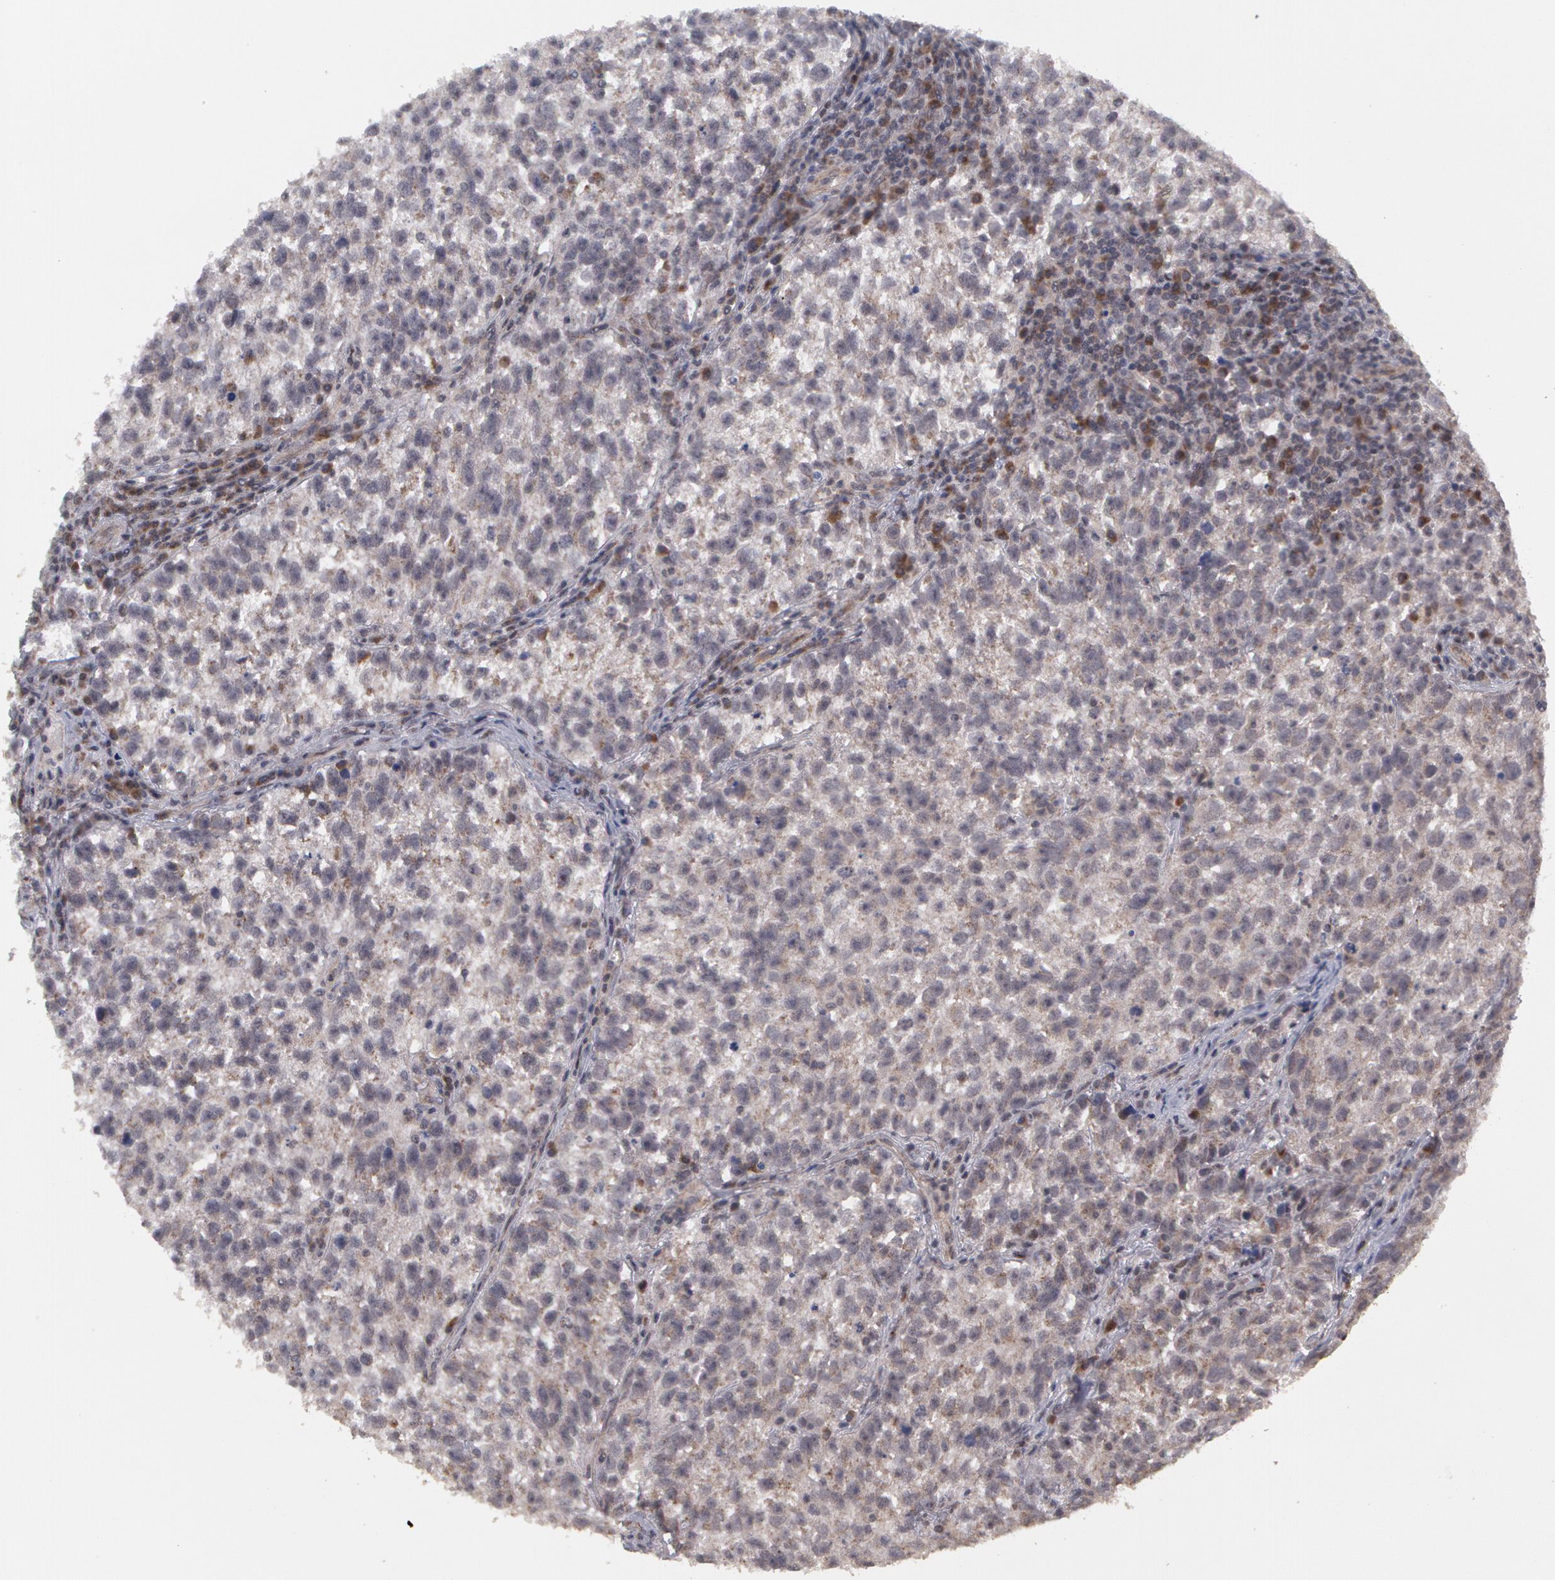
{"staining": {"intensity": "negative", "quantity": "none", "location": "none"}, "tissue": "testis cancer", "cell_type": "Tumor cells", "image_type": "cancer", "snomed": [{"axis": "morphology", "description": "Seminoma, NOS"}, {"axis": "topography", "description": "Testis"}], "caption": "Immunohistochemistry micrograph of human testis cancer stained for a protein (brown), which demonstrates no staining in tumor cells.", "gene": "STX5", "patient": {"sex": "male", "age": 38}}